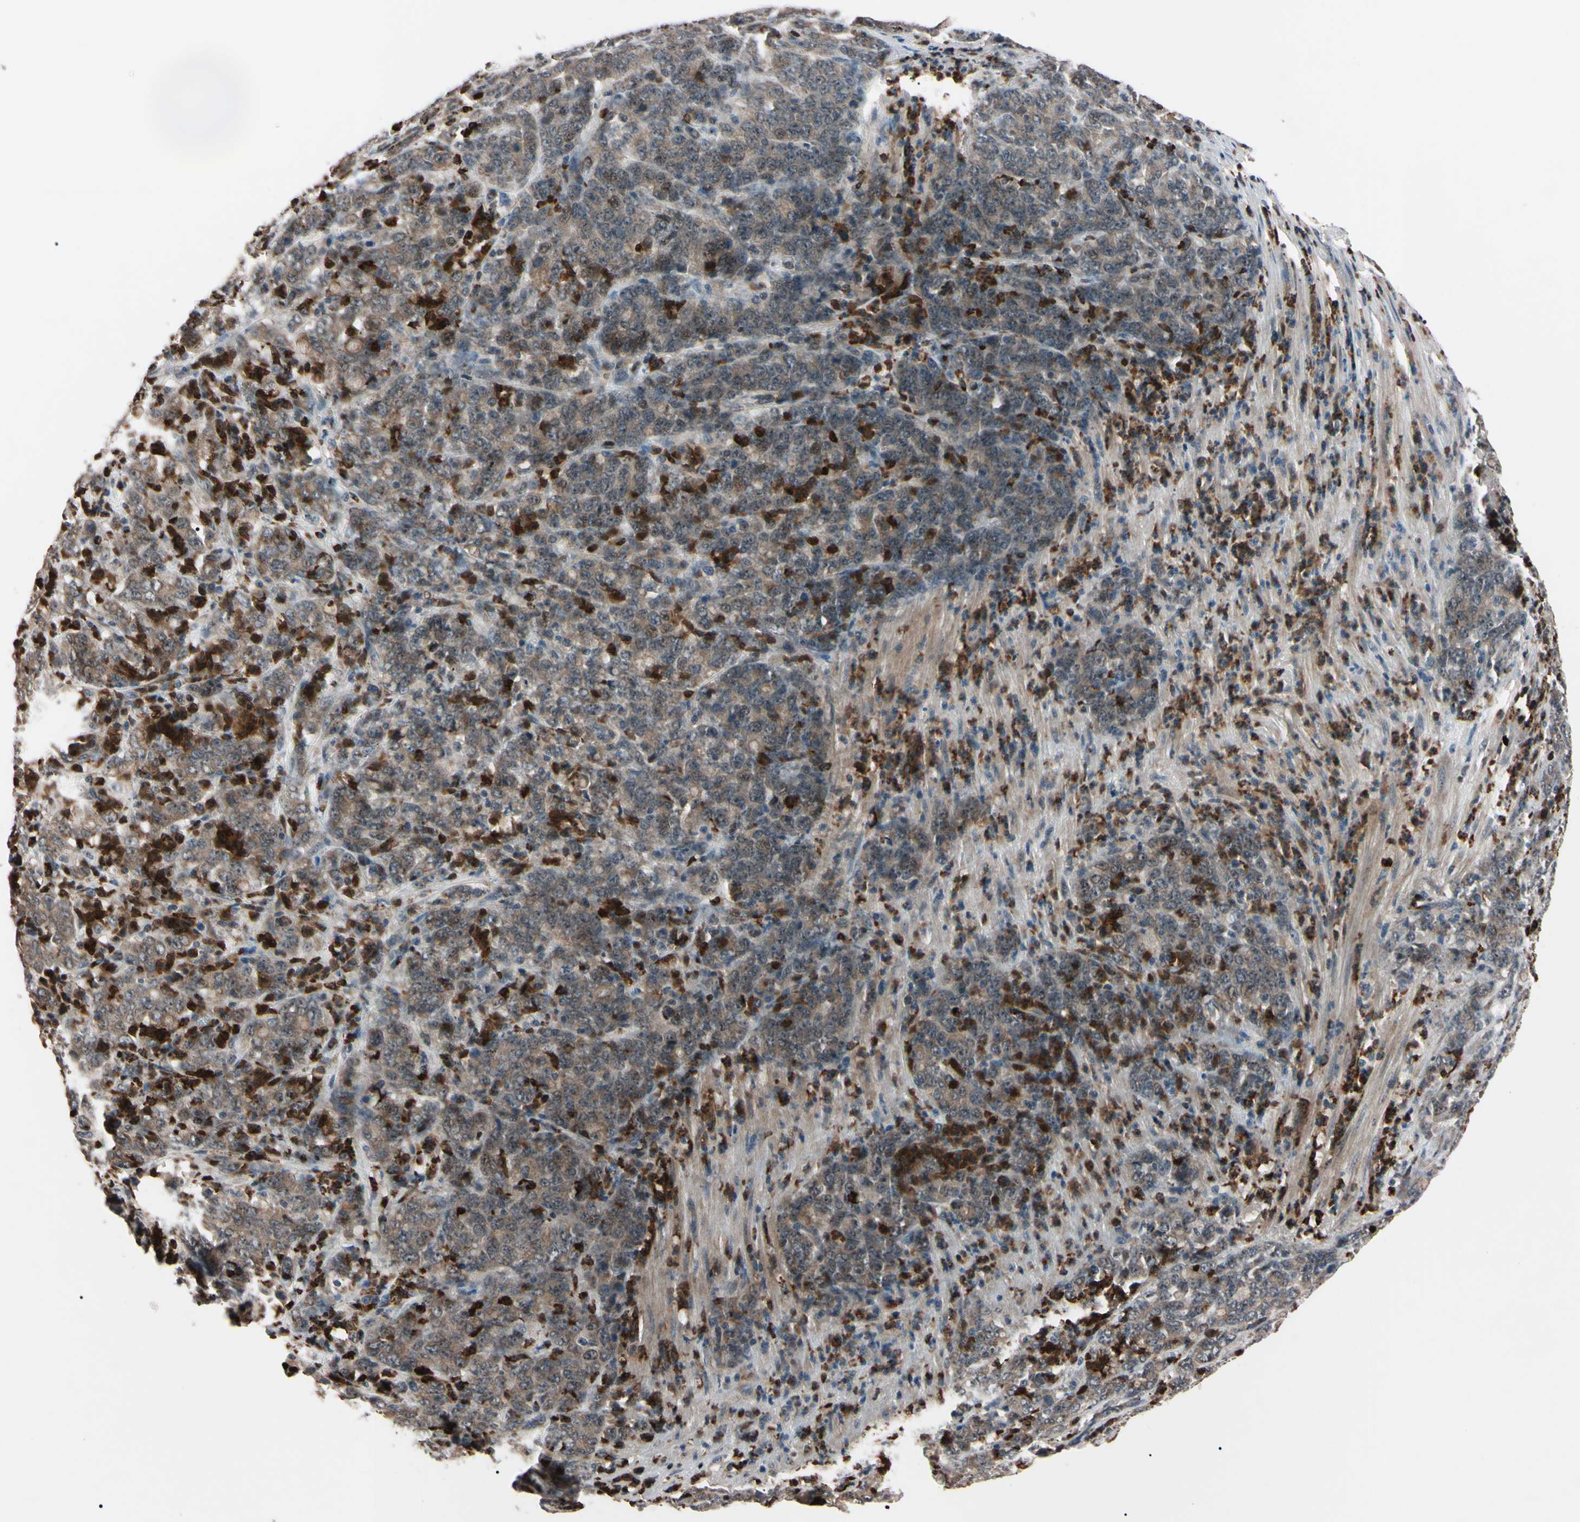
{"staining": {"intensity": "strong", "quantity": "25%-75%", "location": "cytoplasmic/membranous,nuclear"}, "tissue": "stomach cancer", "cell_type": "Tumor cells", "image_type": "cancer", "snomed": [{"axis": "morphology", "description": "Adenocarcinoma, NOS"}, {"axis": "topography", "description": "Stomach, lower"}], "caption": "IHC image of neoplastic tissue: human stomach adenocarcinoma stained using immunohistochemistry exhibits high levels of strong protein expression localized specifically in the cytoplasmic/membranous and nuclear of tumor cells, appearing as a cytoplasmic/membranous and nuclear brown color.", "gene": "TRAF5", "patient": {"sex": "female", "age": 71}}